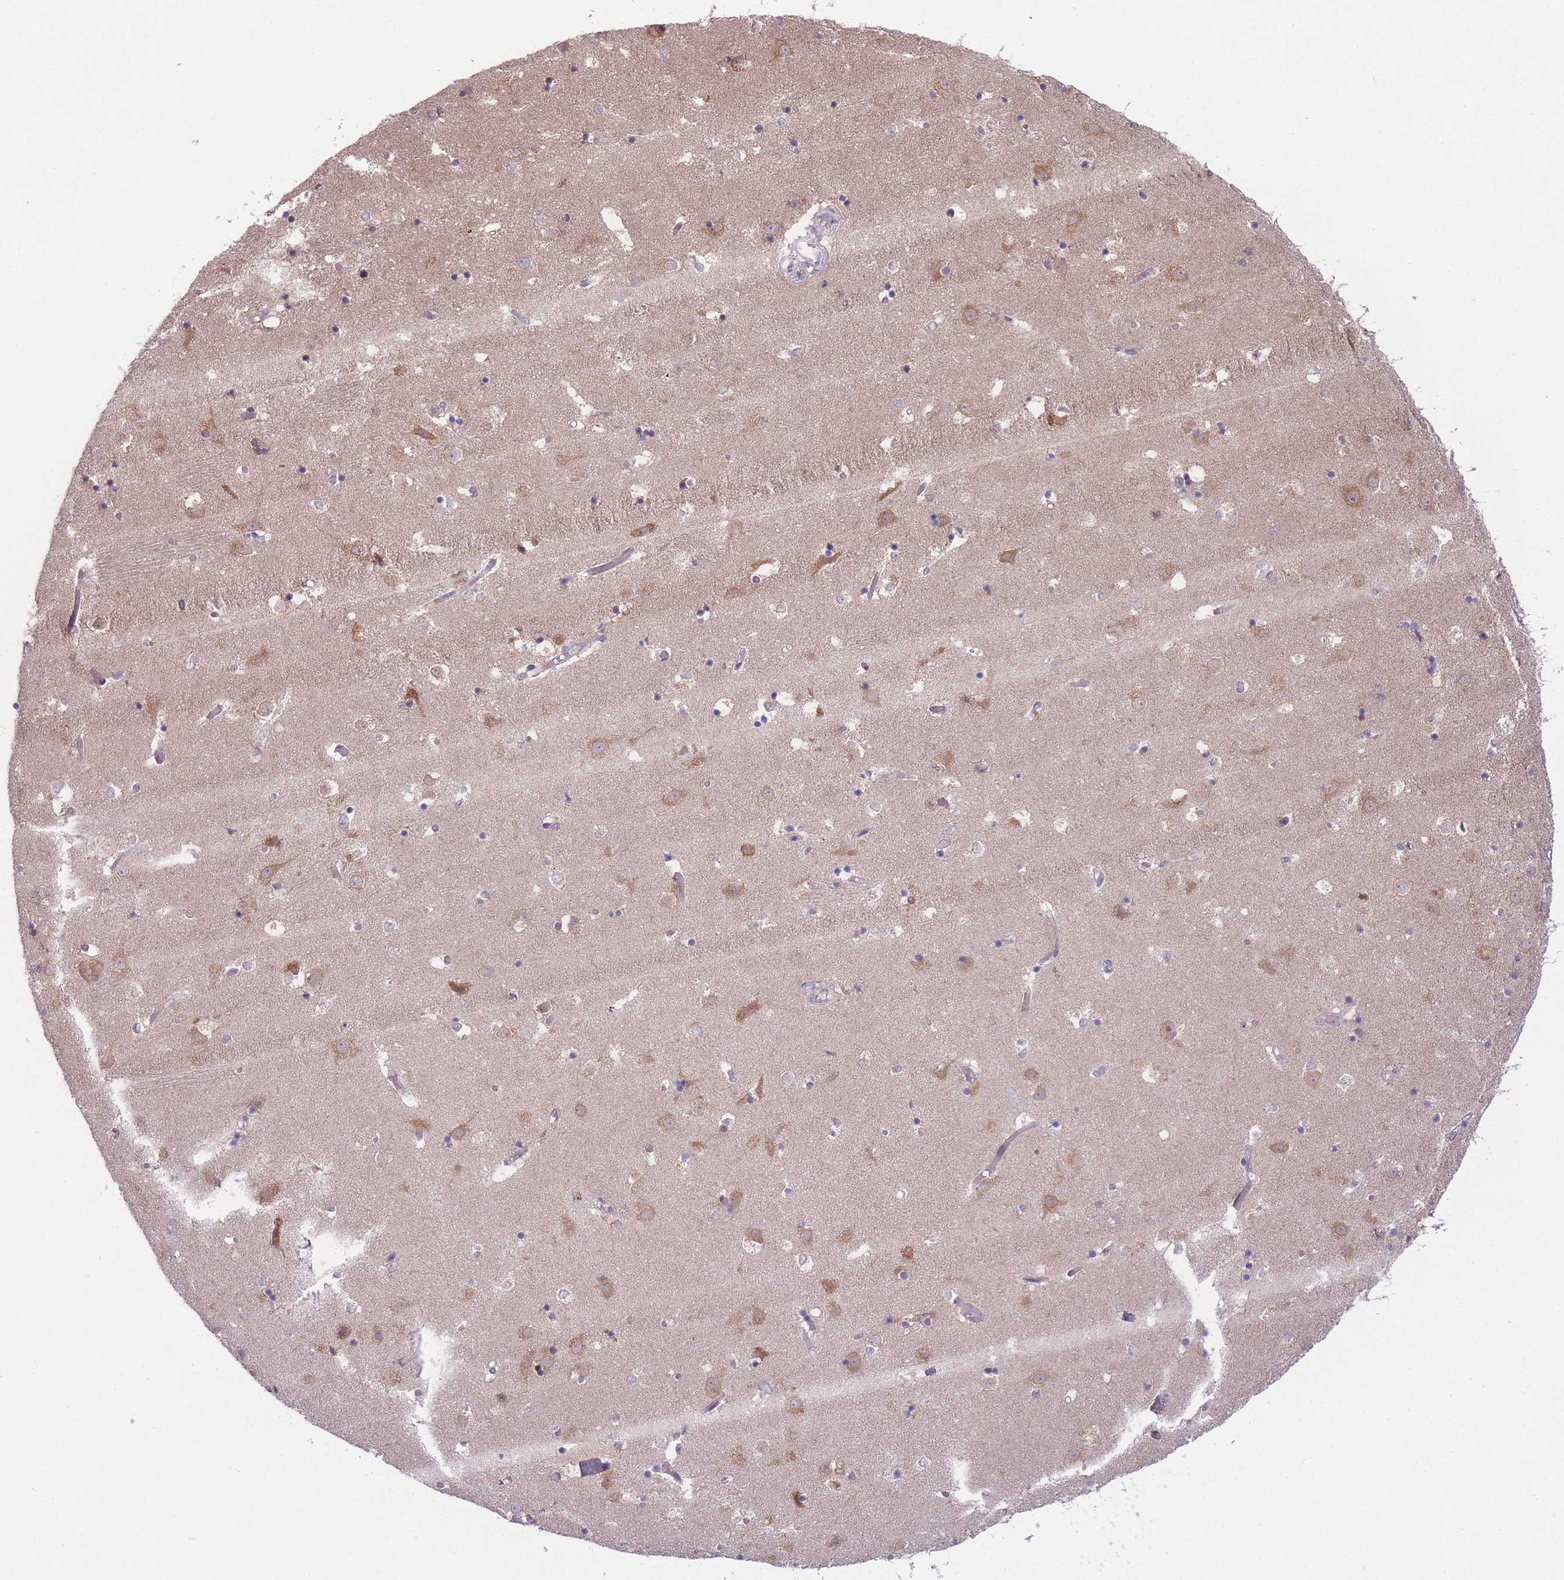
{"staining": {"intensity": "negative", "quantity": "none", "location": "none"}, "tissue": "caudate", "cell_type": "Glial cells", "image_type": "normal", "snomed": [{"axis": "morphology", "description": "Normal tissue, NOS"}, {"axis": "topography", "description": "Lateral ventricle wall"}], "caption": "High power microscopy photomicrograph of an immunohistochemistry histopathology image of unremarkable caudate, revealing no significant staining in glial cells.", "gene": "CCT6A", "patient": {"sex": "female", "age": 52}}